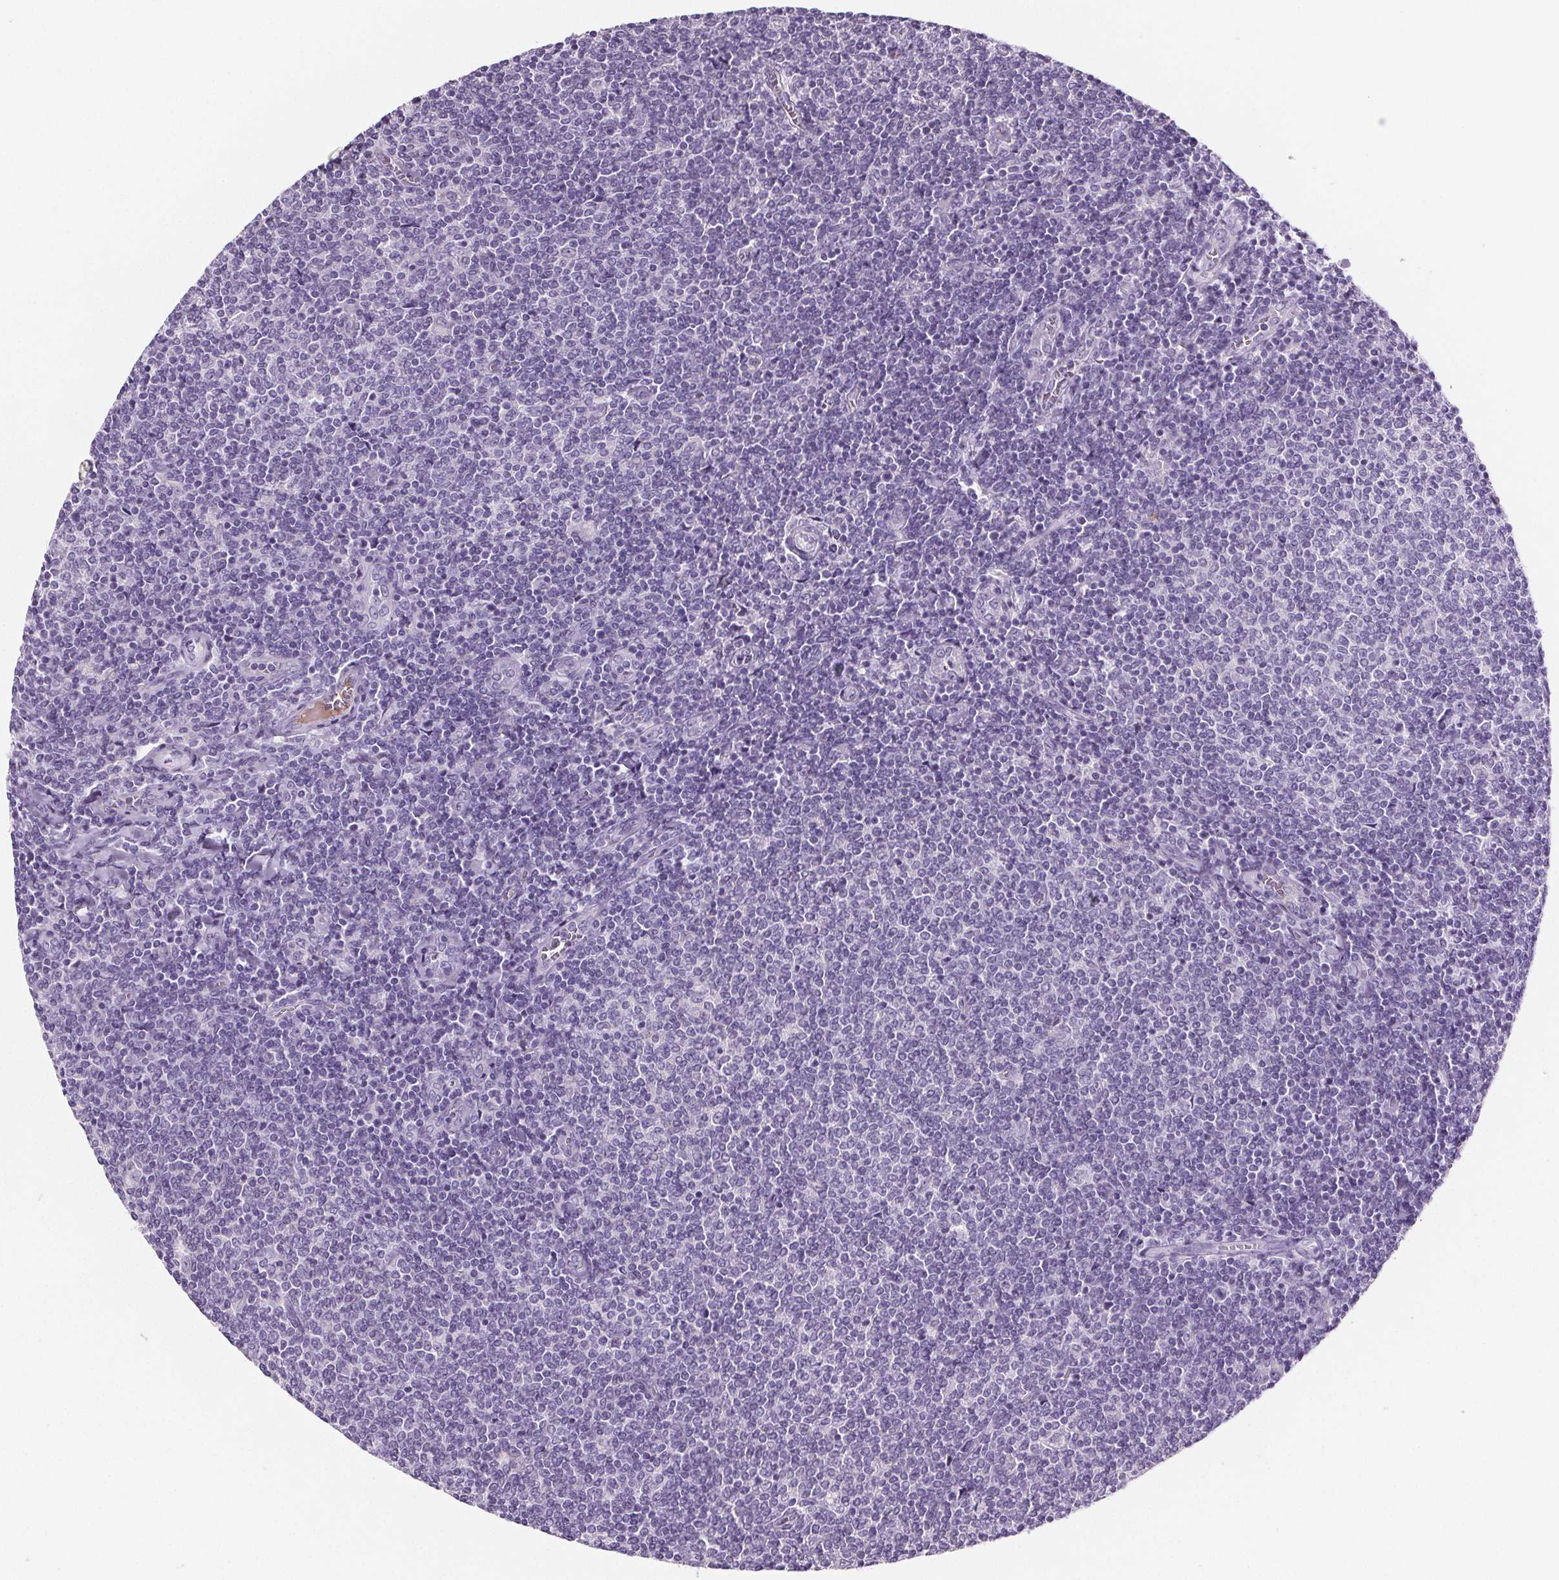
{"staining": {"intensity": "negative", "quantity": "none", "location": "none"}, "tissue": "lymphoma", "cell_type": "Tumor cells", "image_type": "cancer", "snomed": [{"axis": "morphology", "description": "Malignant lymphoma, non-Hodgkin's type, Low grade"}, {"axis": "topography", "description": "Lymph node"}], "caption": "Image shows no protein expression in tumor cells of lymphoma tissue. (DAB (3,3'-diaminobenzidine) IHC visualized using brightfield microscopy, high magnification).", "gene": "CD5L", "patient": {"sex": "male", "age": 52}}